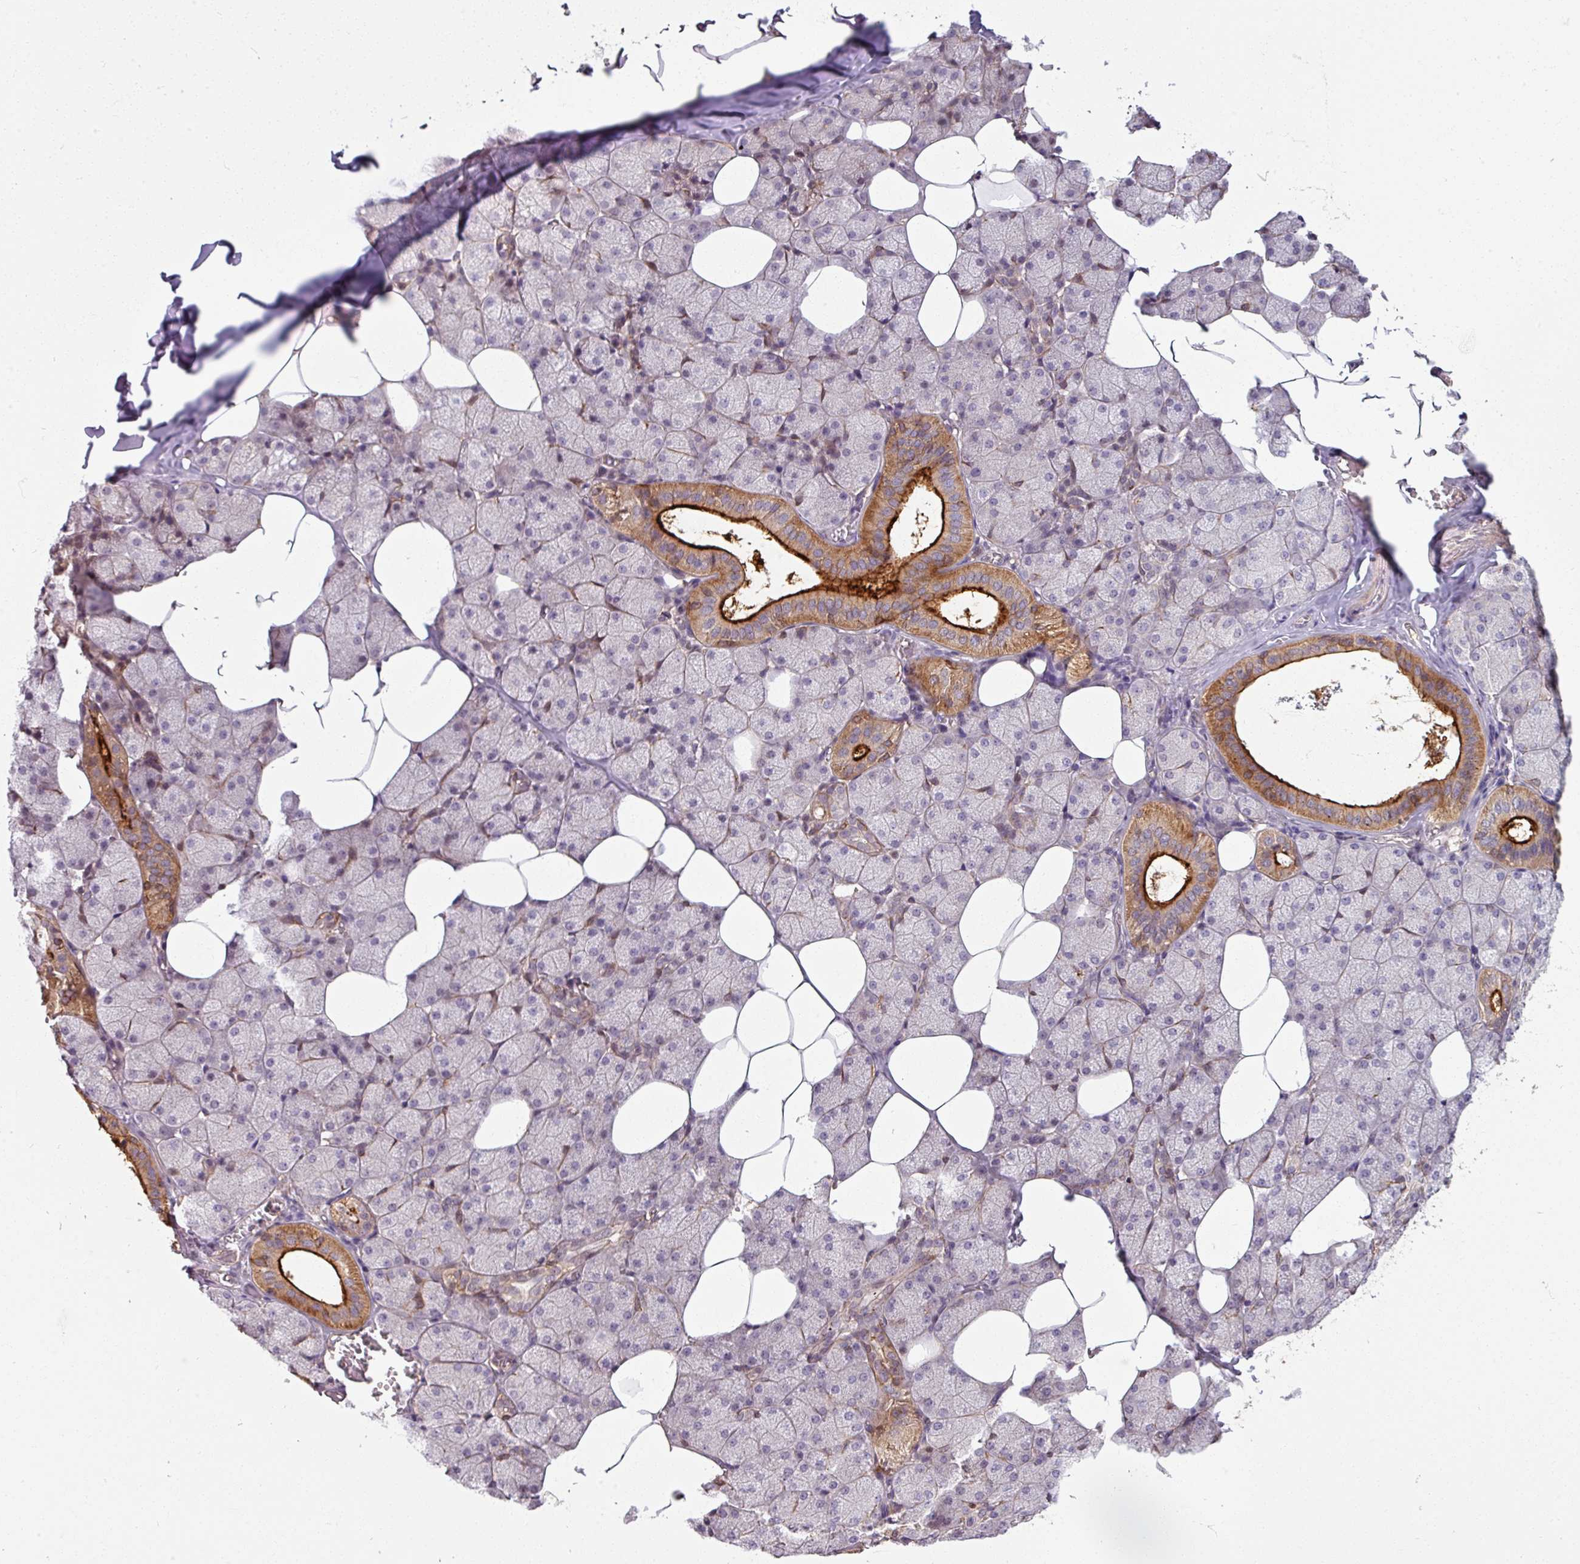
{"staining": {"intensity": "strong", "quantity": "<25%", "location": "cytoplasmic/membranous"}, "tissue": "salivary gland", "cell_type": "Glandular cells", "image_type": "normal", "snomed": [{"axis": "morphology", "description": "Normal tissue, NOS"}, {"axis": "topography", "description": "Salivary gland"}, {"axis": "topography", "description": "Peripheral nerve tissue"}], "caption": "About <25% of glandular cells in benign human salivary gland show strong cytoplasmic/membranous protein staining as visualized by brown immunohistochemical staining.", "gene": "TUSC3", "patient": {"sex": "male", "age": 38}}